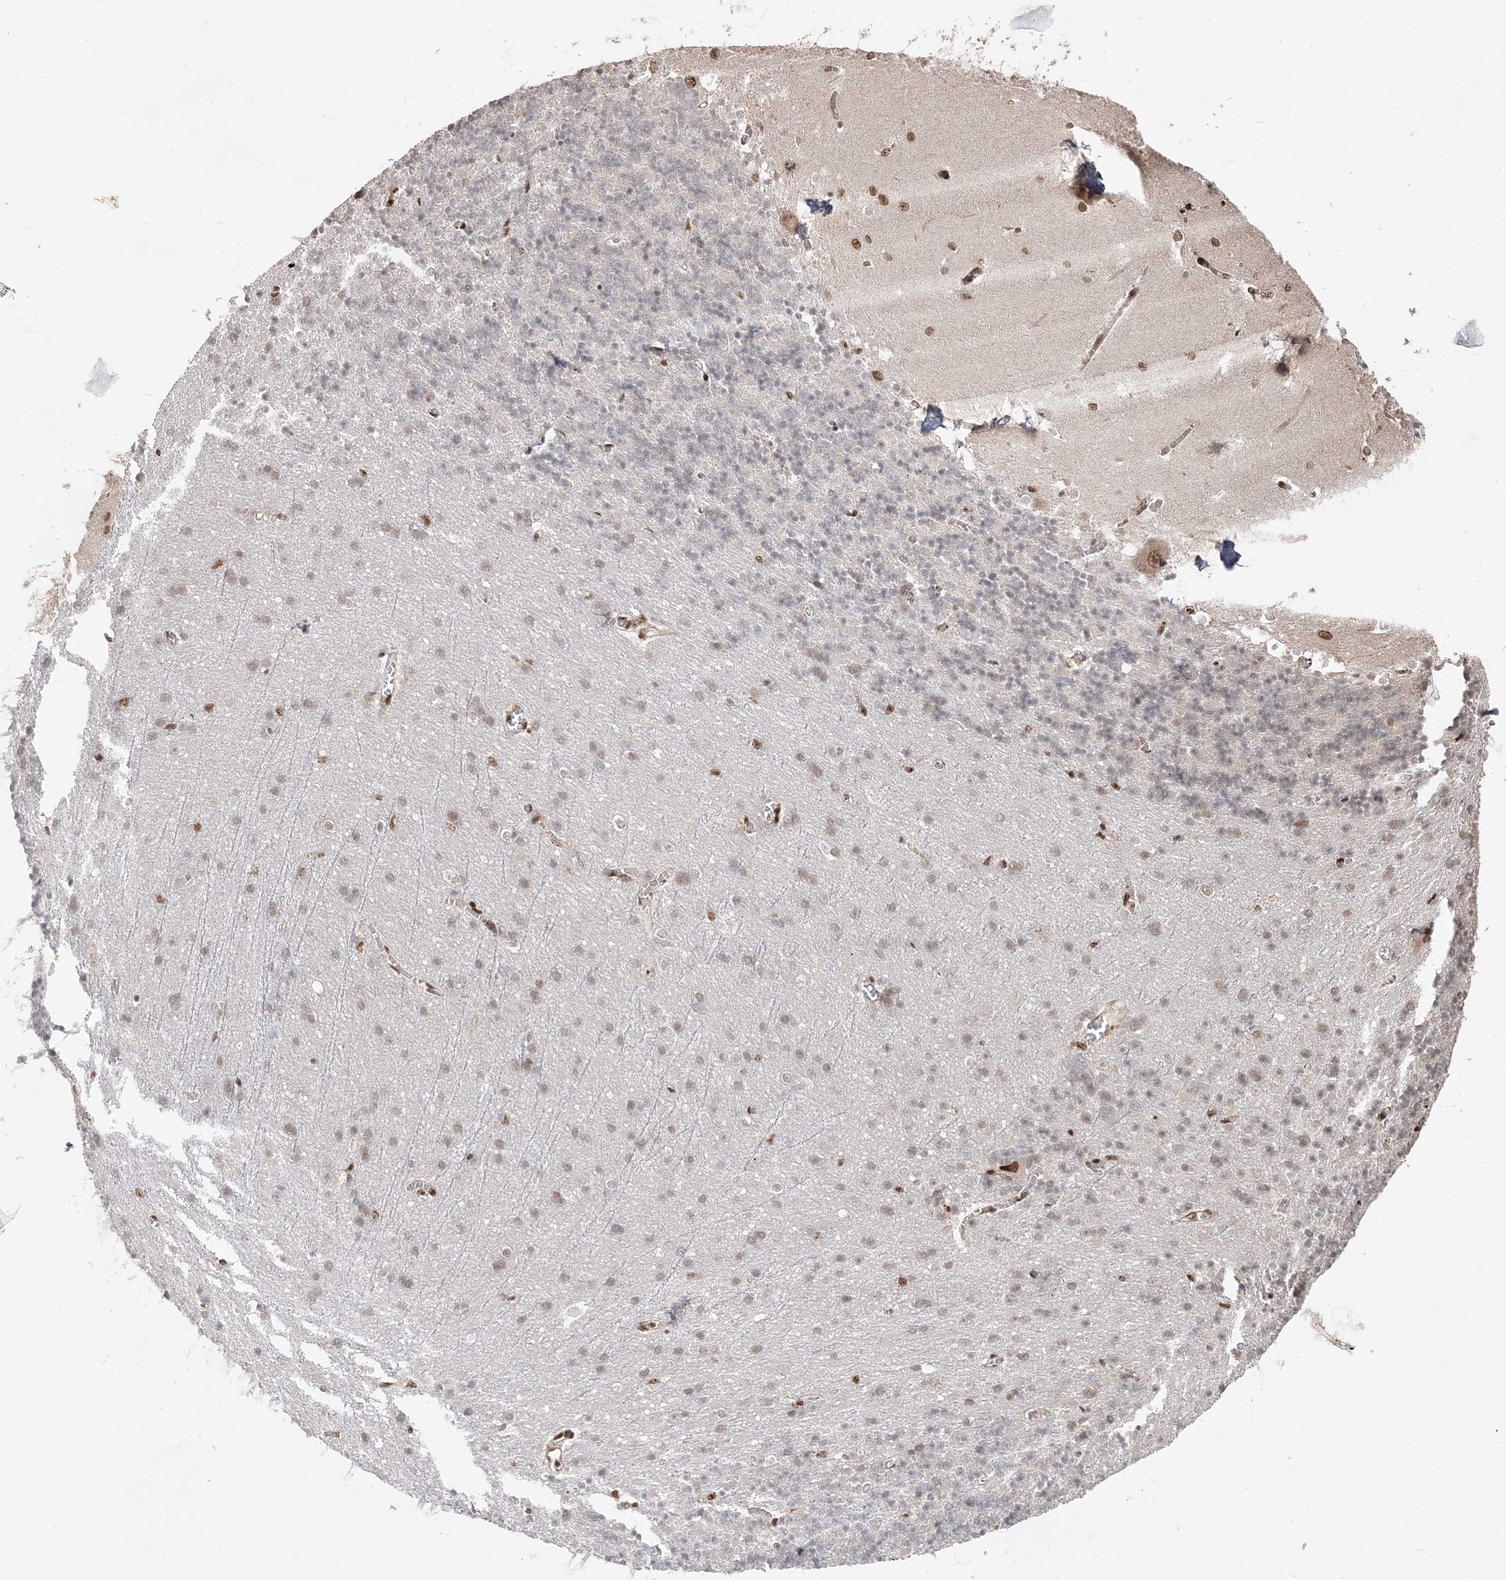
{"staining": {"intensity": "weak", "quantity": "25%-75%", "location": "nuclear"}, "tissue": "cerebellum", "cell_type": "Cells in granular layer", "image_type": "normal", "snomed": [{"axis": "morphology", "description": "Normal tissue, NOS"}, {"axis": "topography", "description": "Cerebellum"}], "caption": "IHC of benign cerebellum displays low levels of weak nuclear staining in approximately 25%-75% of cells in granular layer.", "gene": "RBM17", "patient": {"sex": "male", "age": 37}}